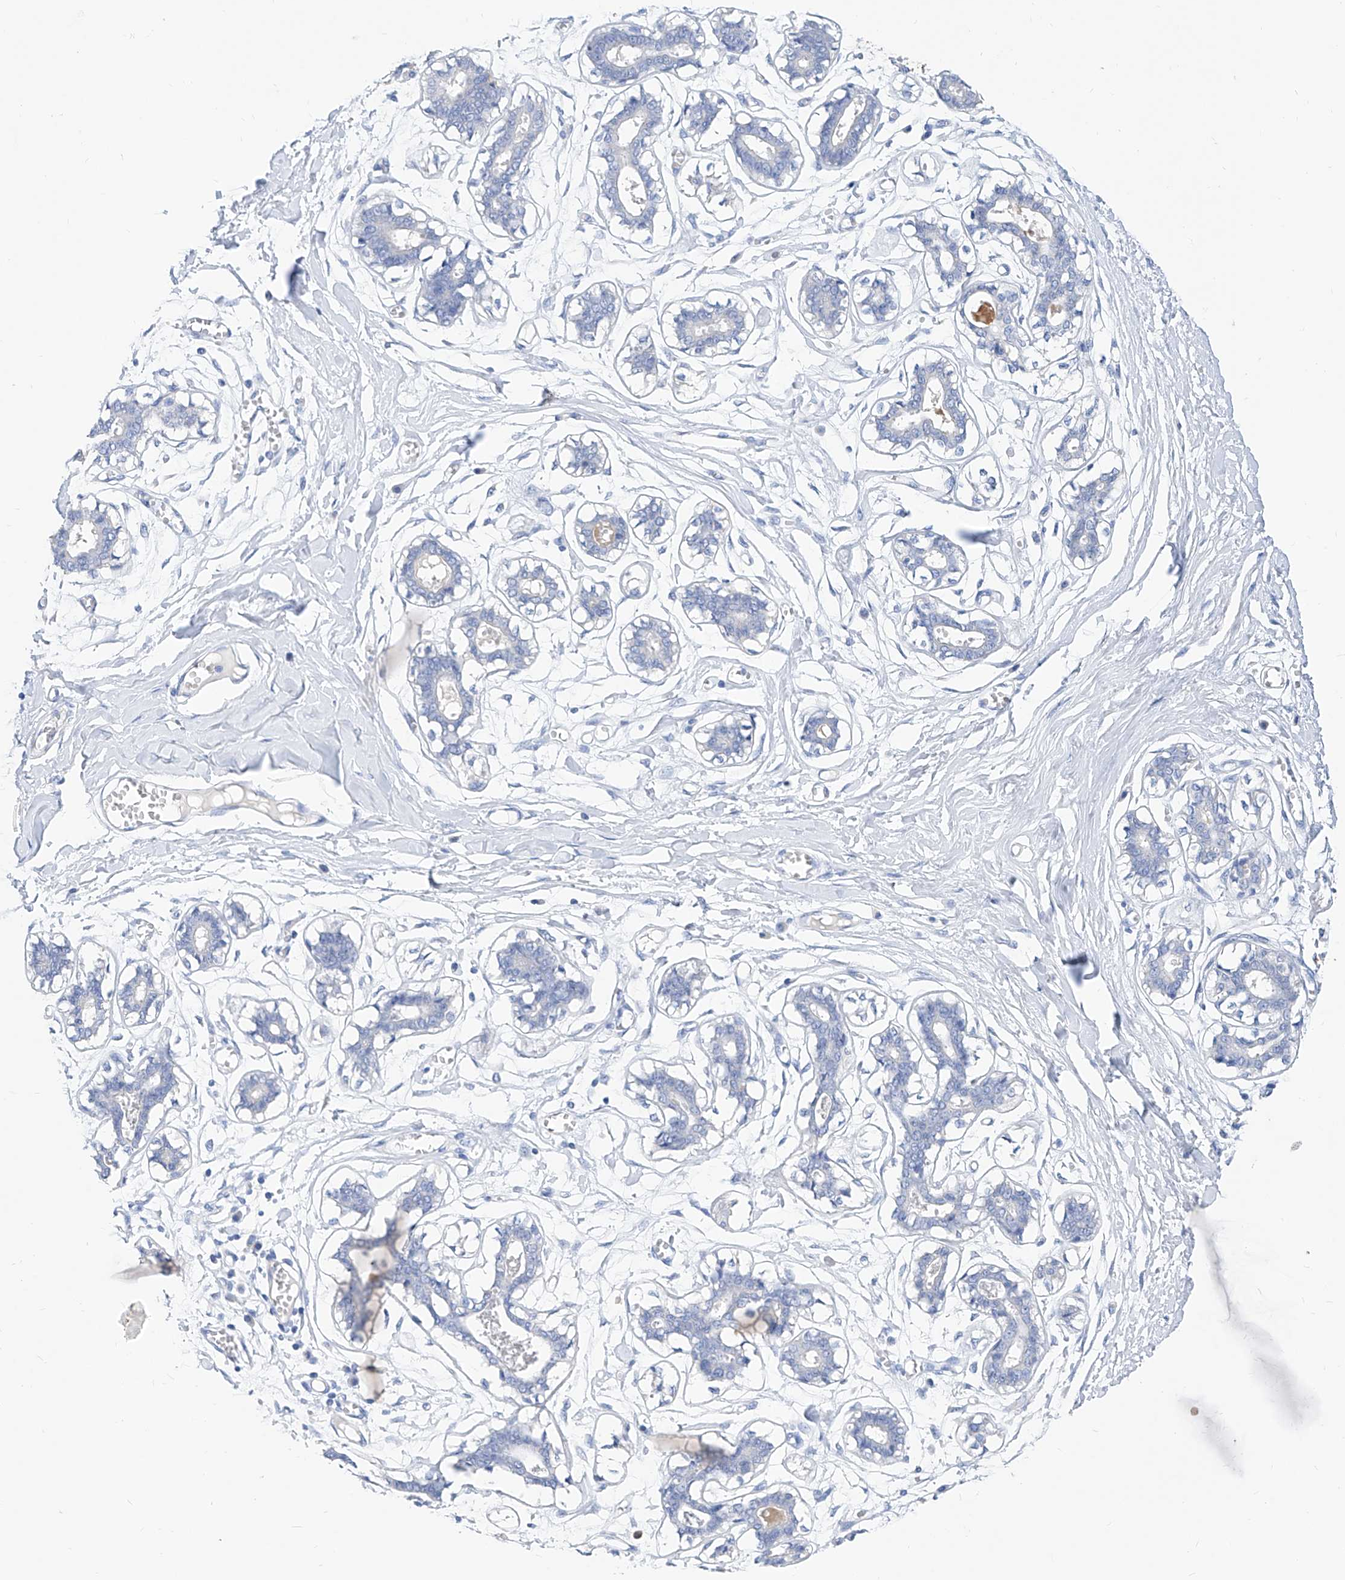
{"staining": {"intensity": "negative", "quantity": "none", "location": "none"}, "tissue": "breast", "cell_type": "Adipocytes", "image_type": "normal", "snomed": [{"axis": "morphology", "description": "Normal tissue, NOS"}, {"axis": "topography", "description": "Breast"}], "caption": "Immunohistochemistry of unremarkable human breast reveals no positivity in adipocytes. Nuclei are stained in blue.", "gene": "SLC25A29", "patient": {"sex": "female", "age": 27}}